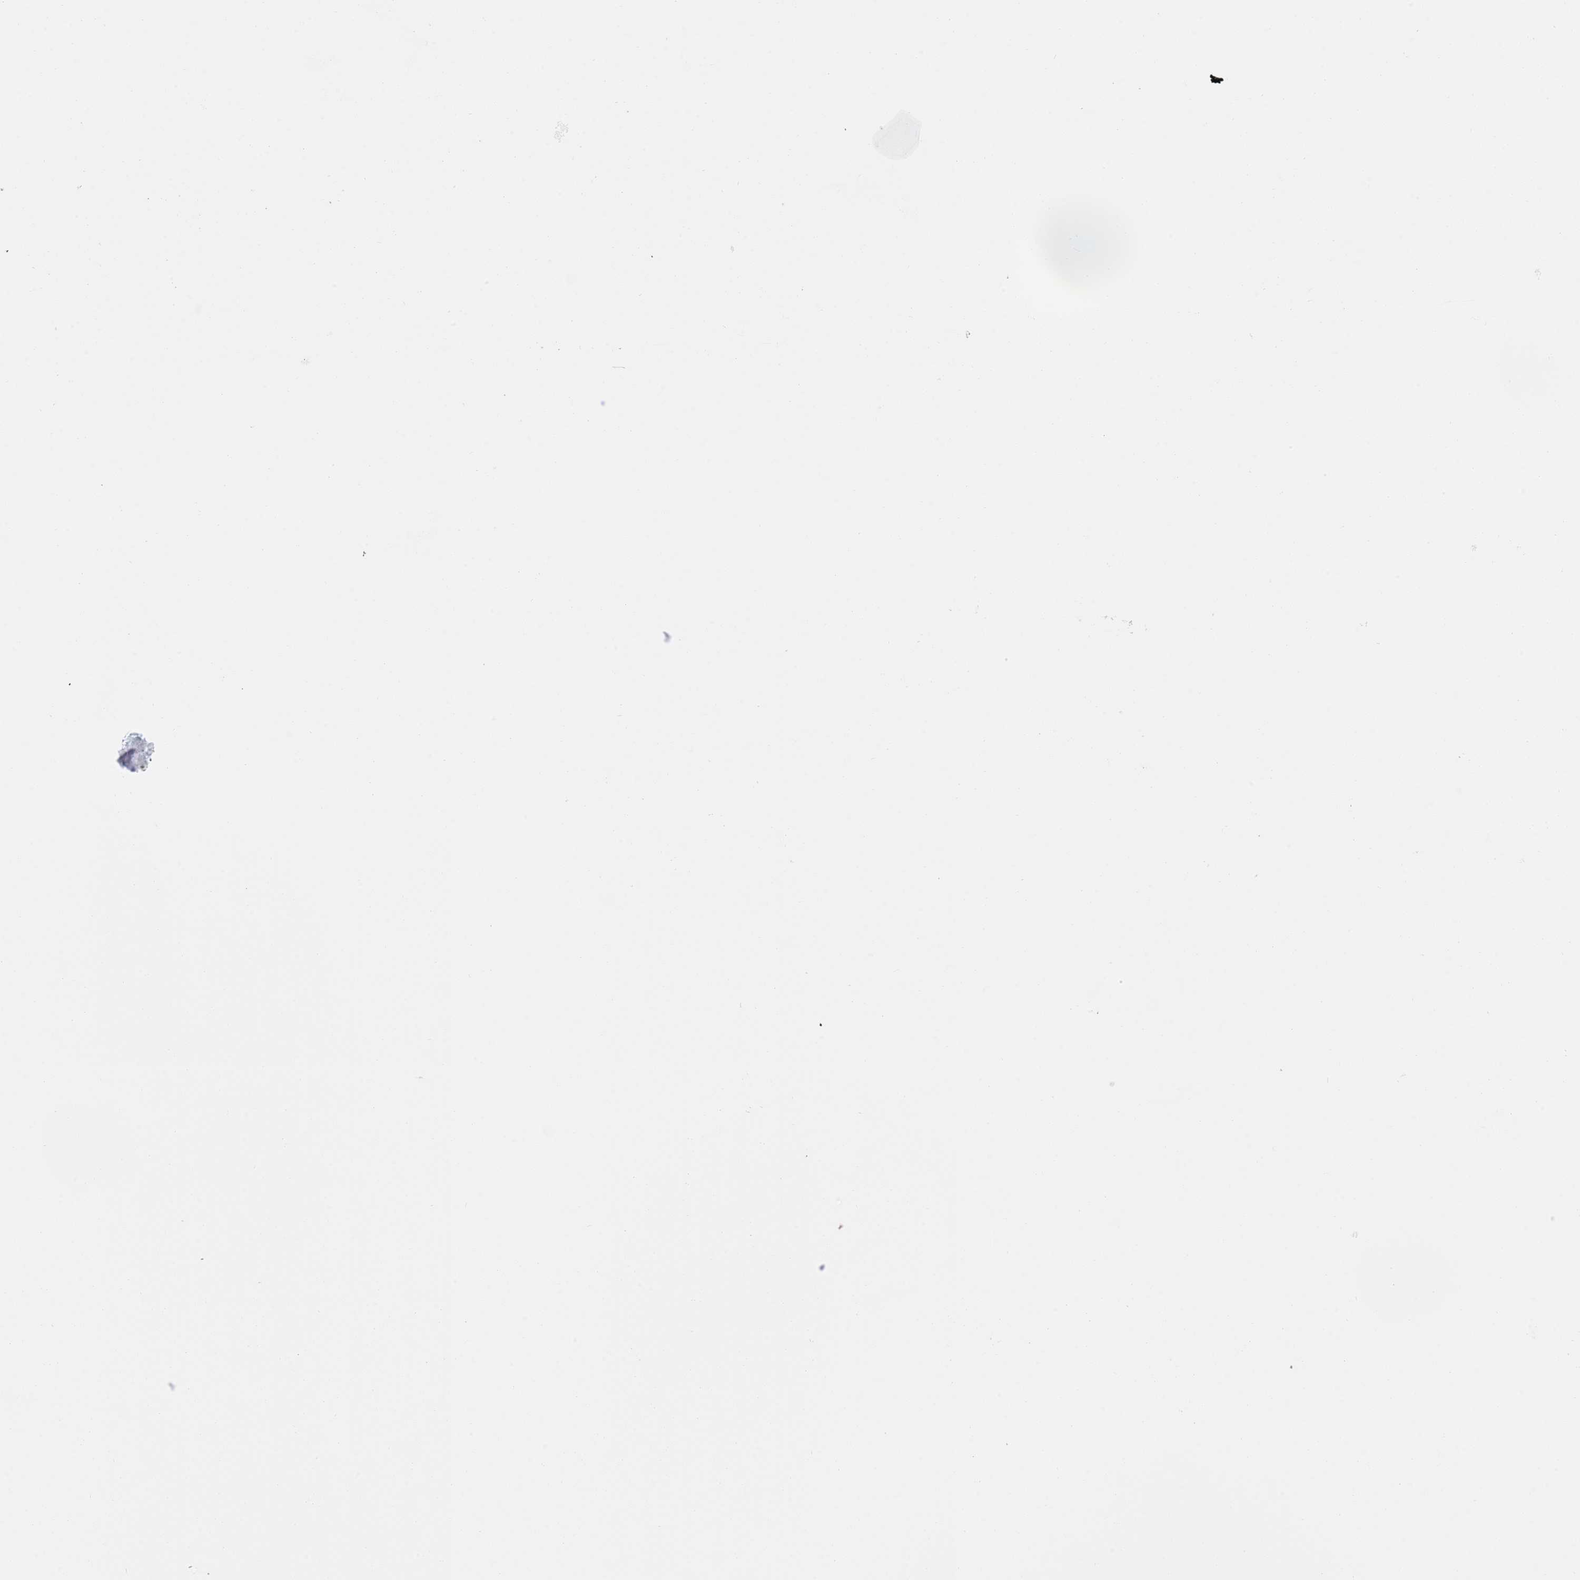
{"staining": {"intensity": "strong", "quantity": ">75%", "location": "cytoplasmic/membranous"}, "tissue": "skin", "cell_type": "Fibroblasts", "image_type": "normal", "snomed": [{"axis": "morphology", "description": "Normal tissue, NOS"}, {"axis": "topography", "description": "Skin"}], "caption": "This photomicrograph displays immunohistochemistry (IHC) staining of benign human skin, with high strong cytoplasmic/membranous positivity in about >75% of fibroblasts.", "gene": "SNAPIN", "patient": {"sex": "male", "age": 52}}